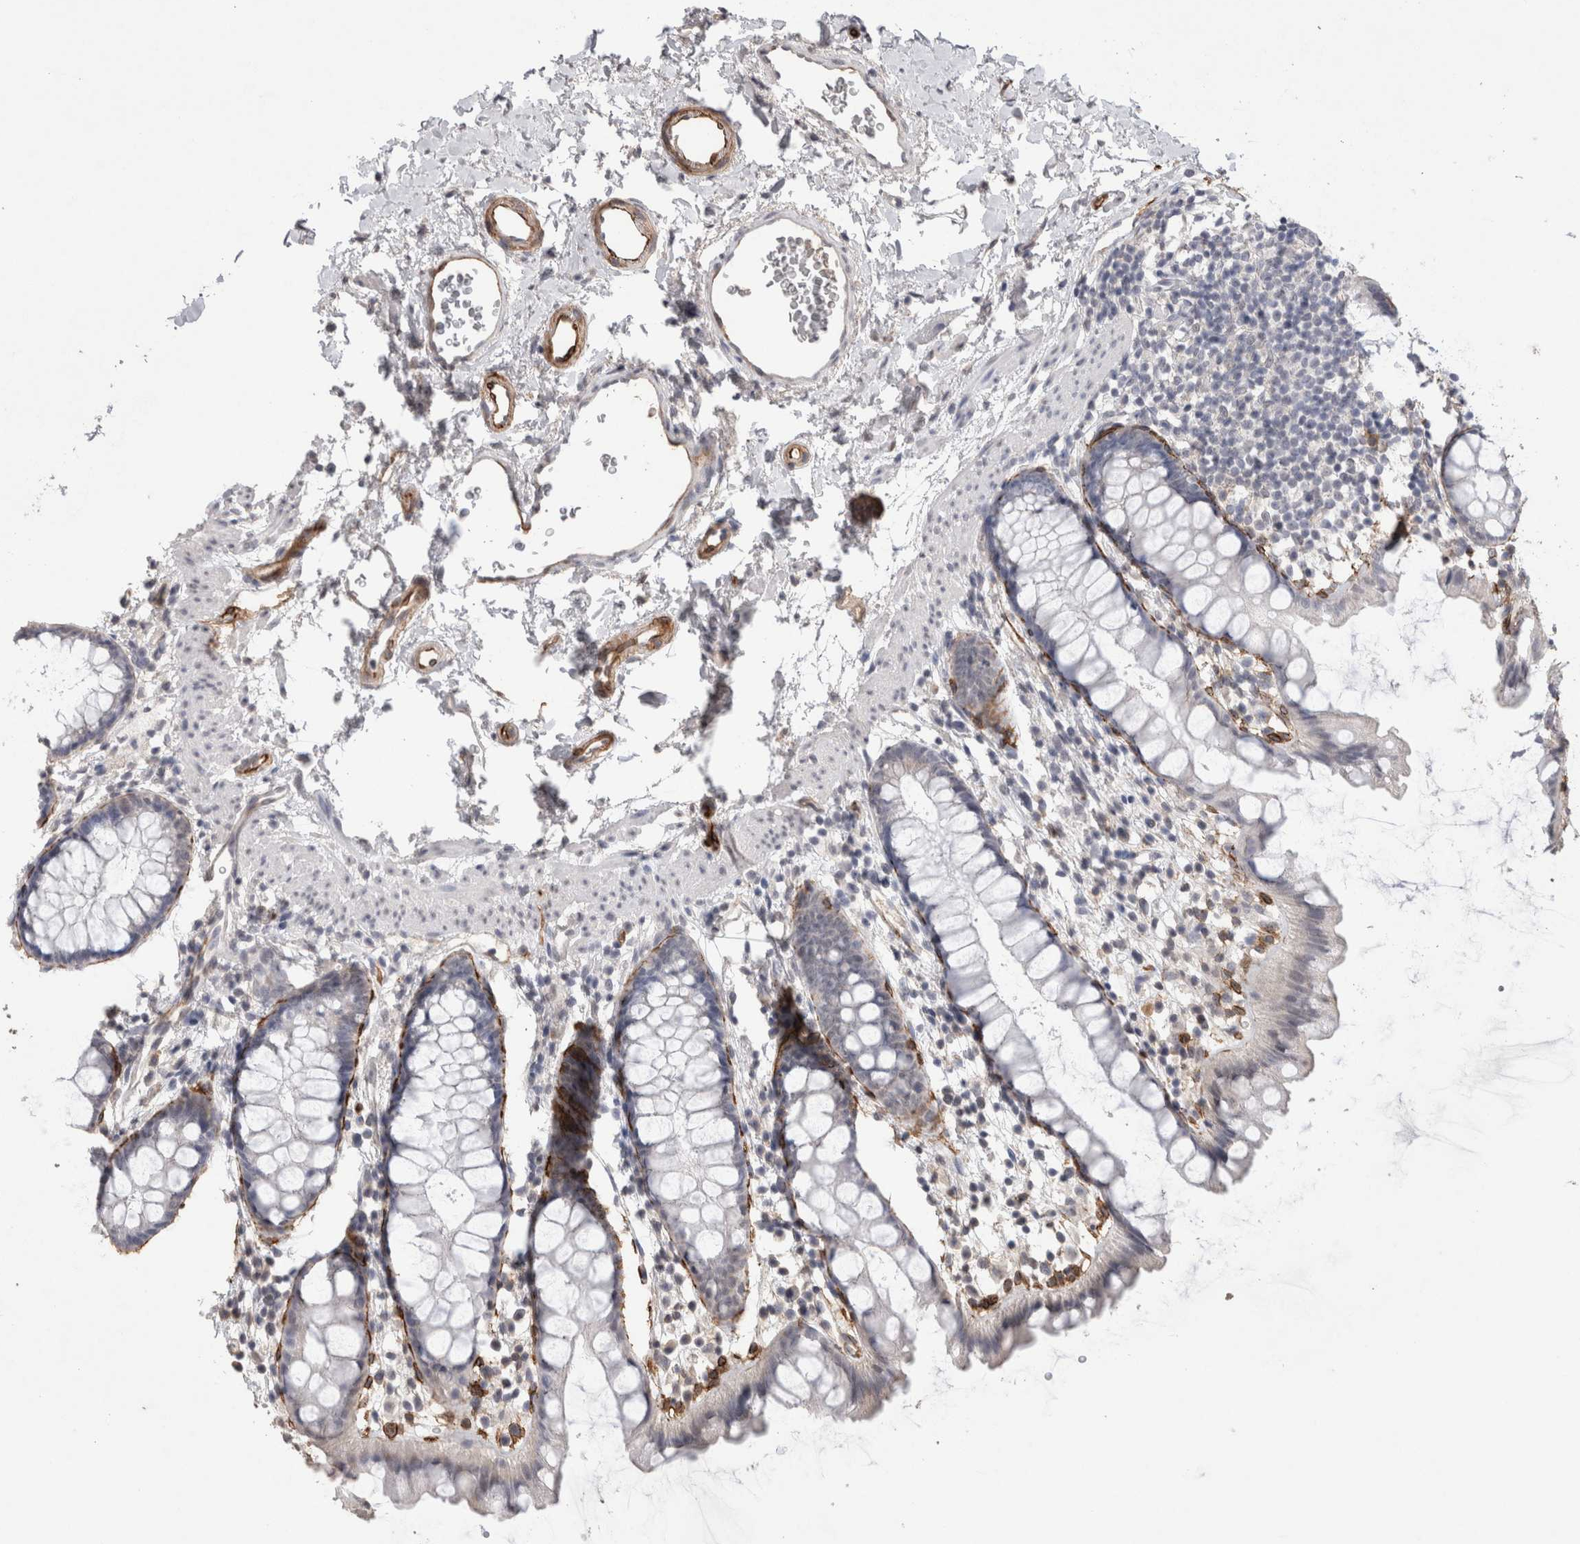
{"staining": {"intensity": "negative", "quantity": "none", "location": "none"}, "tissue": "rectum", "cell_type": "Glandular cells", "image_type": "normal", "snomed": [{"axis": "morphology", "description": "Normal tissue, NOS"}, {"axis": "topography", "description": "Rectum"}], "caption": "Glandular cells show no significant expression in unremarkable rectum. The staining was performed using DAB (3,3'-diaminobenzidine) to visualize the protein expression in brown, while the nuclei were stained in blue with hematoxylin (Magnification: 20x).", "gene": "CDH13", "patient": {"sex": "female", "age": 65}}